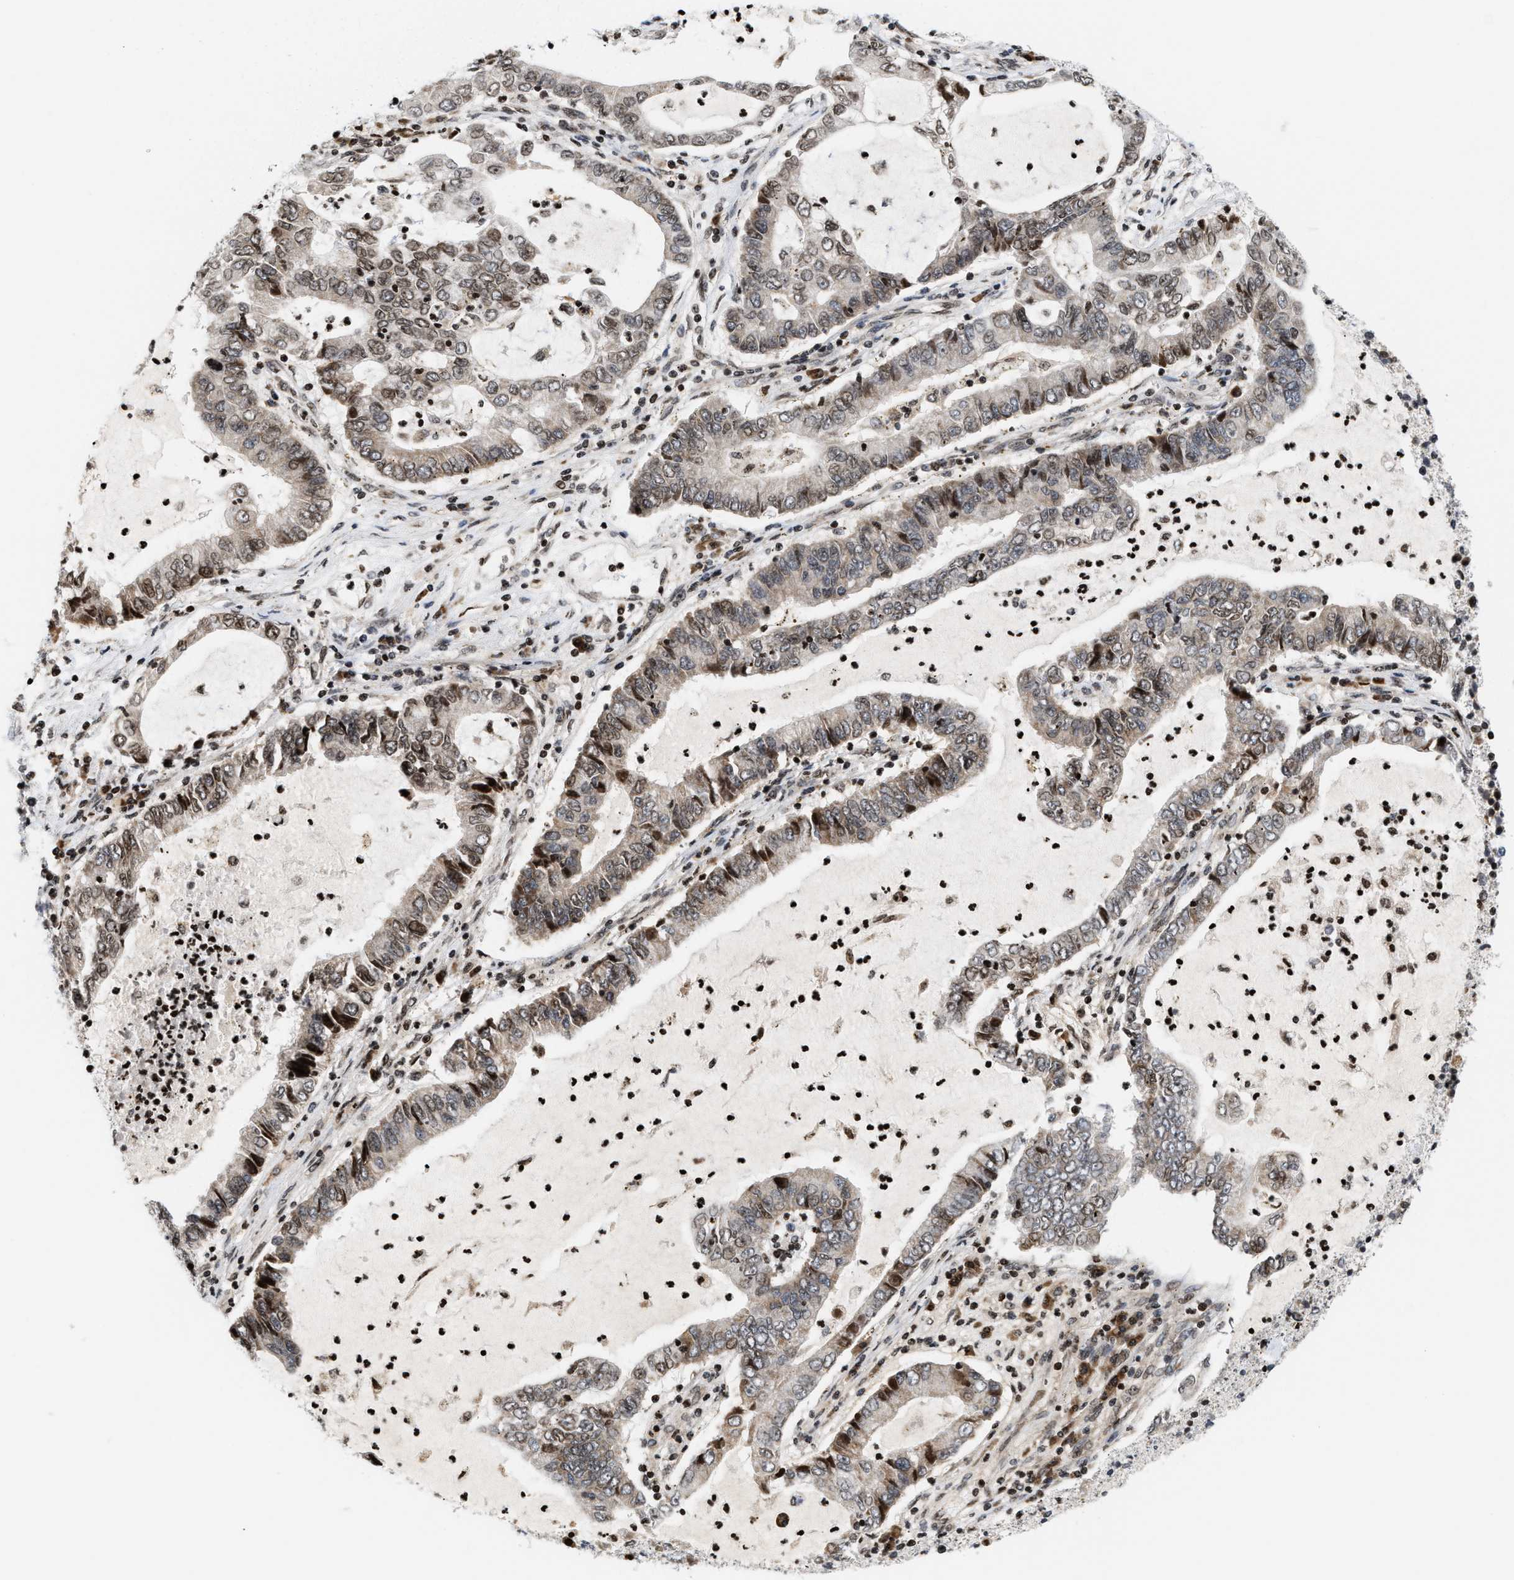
{"staining": {"intensity": "weak", "quantity": "25%-75%", "location": "cytoplasmic/membranous,nuclear"}, "tissue": "lung cancer", "cell_type": "Tumor cells", "image_type": "cancer", "snomed": [{"axis": "morphology", "description": "Adenocarcinoma, NOS"}, {"axis": "topography", "description": "Lung"}], "caption": "Weak cytoplasmic/membranous and nuclear expression is identified in approximately 25%-75% of tumor cells in lung adenocarcinoma.", "gene": "PDZD2", "patient": {"sex": "female", "age": 51}}